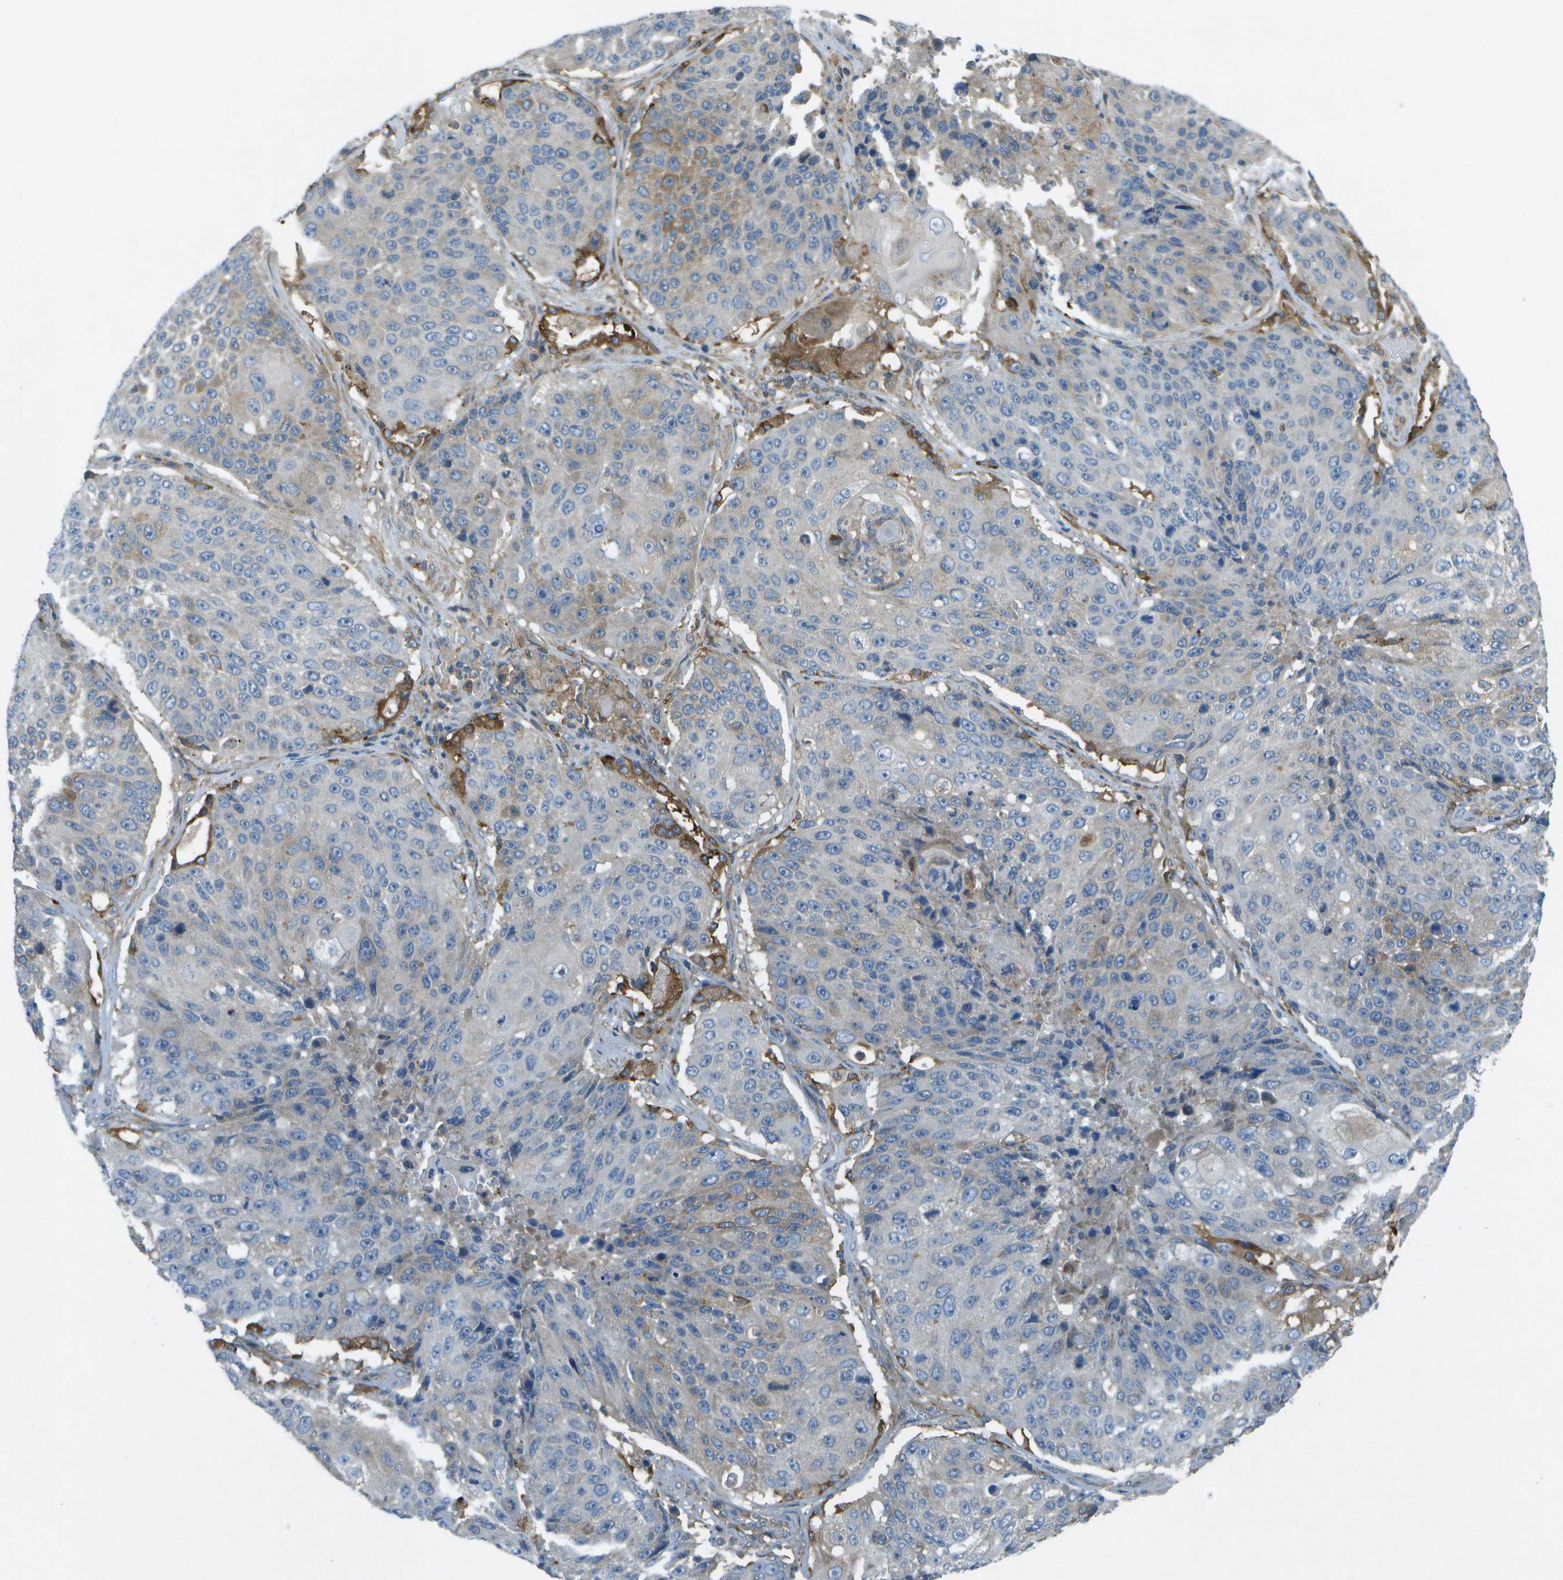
{"staining": {"intensity": "strong", "quantity": "<25%", "location": "cytoplasmic/membranous"}, "tissue": "lung cancer", "cell_type": "Tumor cells", "image_type": "cancer", "snomed": [{"axis": "morphology", "description": "Squamous cell carcinoma, NOS"}, {"axis": "topography", "description": "Lung"}], "caption": "Human lung cancer stained with a protein marker shows strong staining in tumor cells.", "gene": "WNK2", "patient": {"sex": "male", "age": 61}}